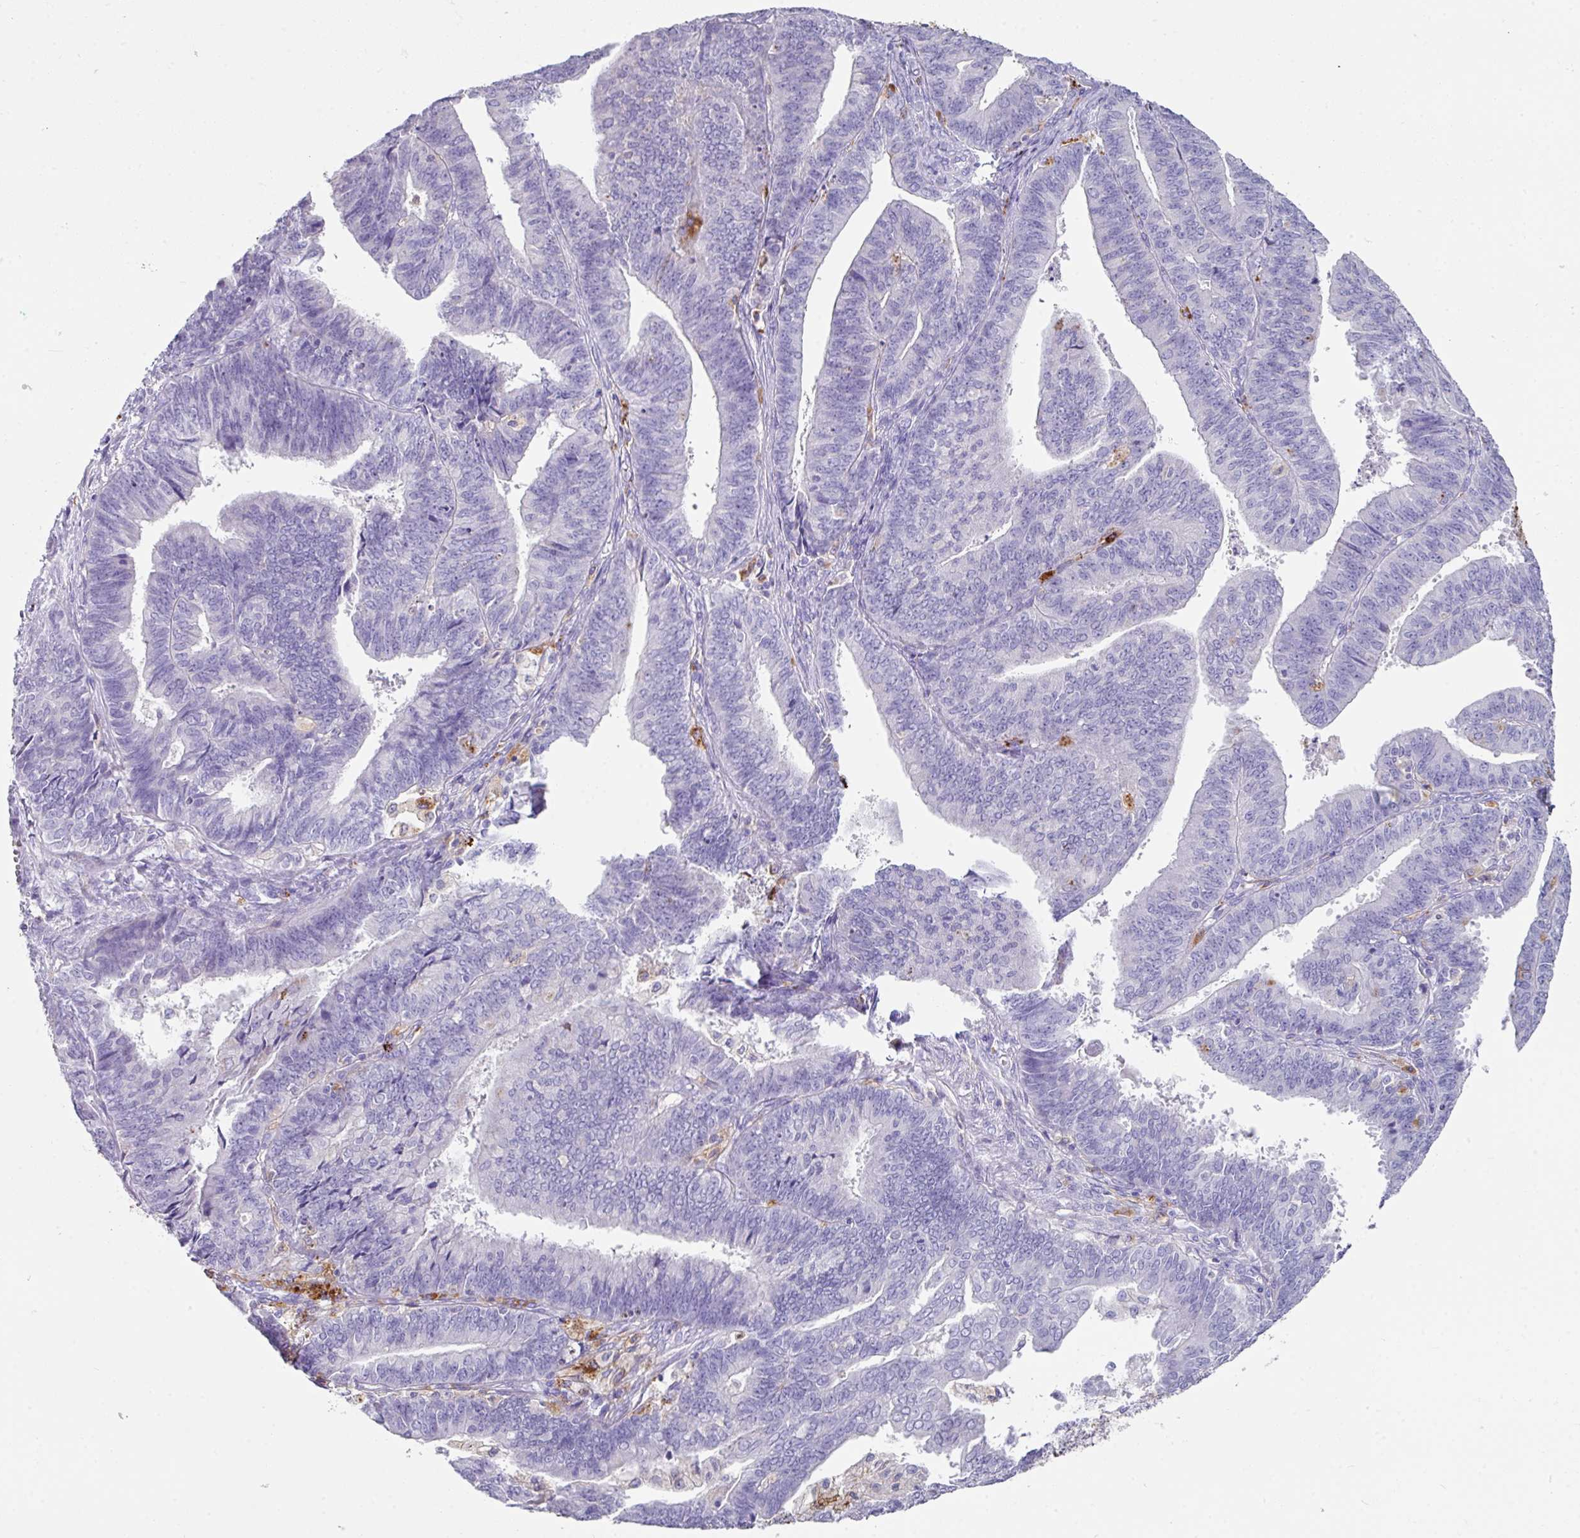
{"staining": {"intensity": "negative", "quantity": "none", "location": "none"}, "tissue": "endometrial cancer", "cell_type": "Tumor cells", "image_type": "cancer", "snomed": [{"axis": "morphology", "description": "Adenocarcinoma, NOS"}, {"axis": "topography", "description": "Endometrium"}], "caption": "DAB (3,3'-diaminobenzidine) immunohistochemical staining of human endometrial adenocarcinoma reveals no significant positivity in tumor cells.", "gene": "CPVL", "patient": {"sex": "female", "age": 73}}